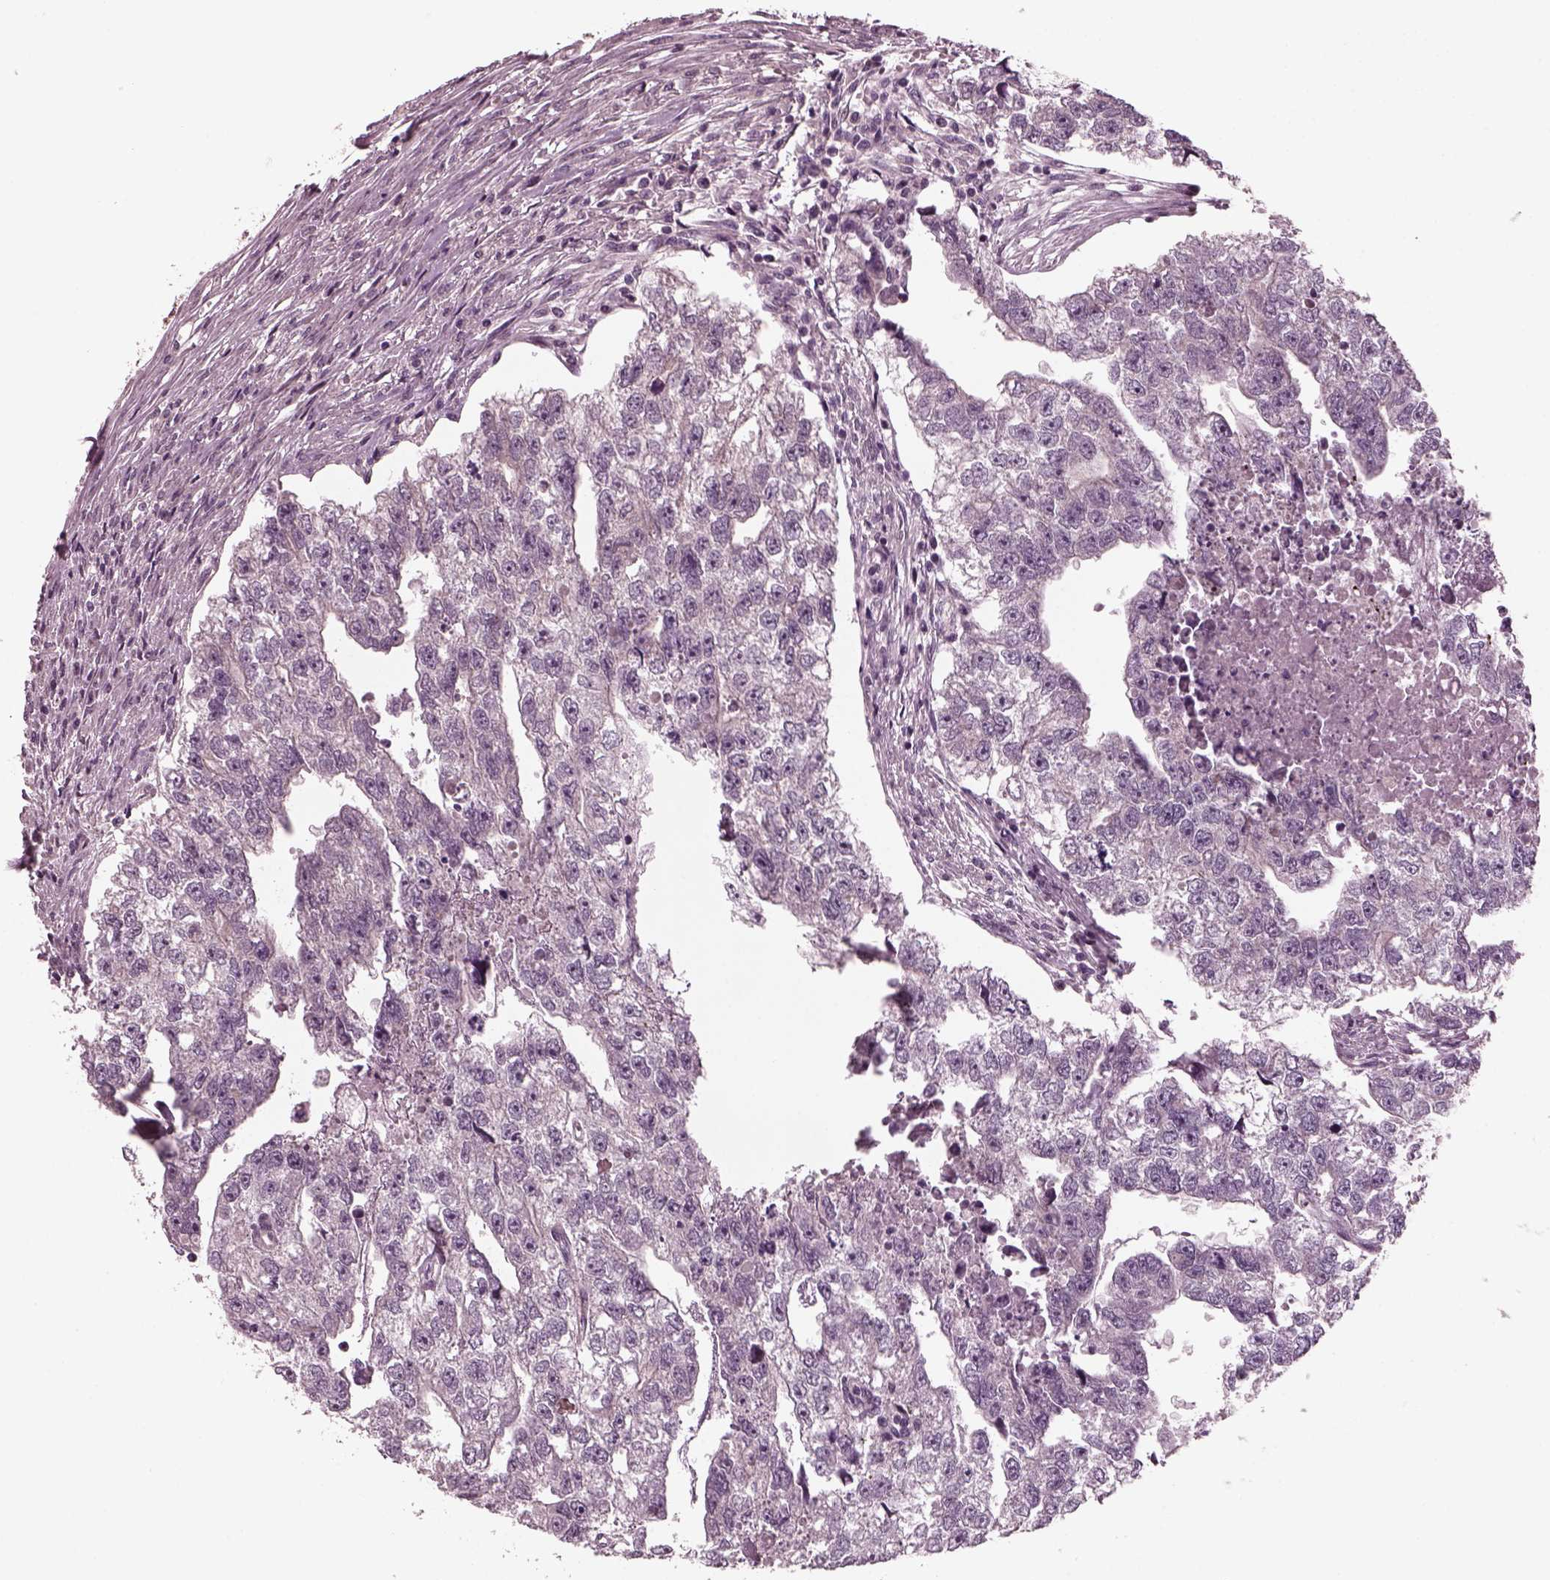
{"staining": {"intensity": "negative", "quantity": "none", "location": "none"}, "tissue": "testis cancer", "cell_type": "Tumor cells", "image_type": "cancer", "snomed": [{"axis": "morphology", "description": "Carcinoma, Embryonal, NOS"}, {"axis": "morphology", "description": "Teratoma, malignant, NOS"}, {"axis": "topography", "description": "Testis"}], "caption": "This photomicrograph is of testis cancer stained with IHC to label a protein in brown with the nuclei are counter-stained blue. There is no positivity in tumor cells.", "gene": "TUBG1", "patient": {"sex": "male", "age": 44}}